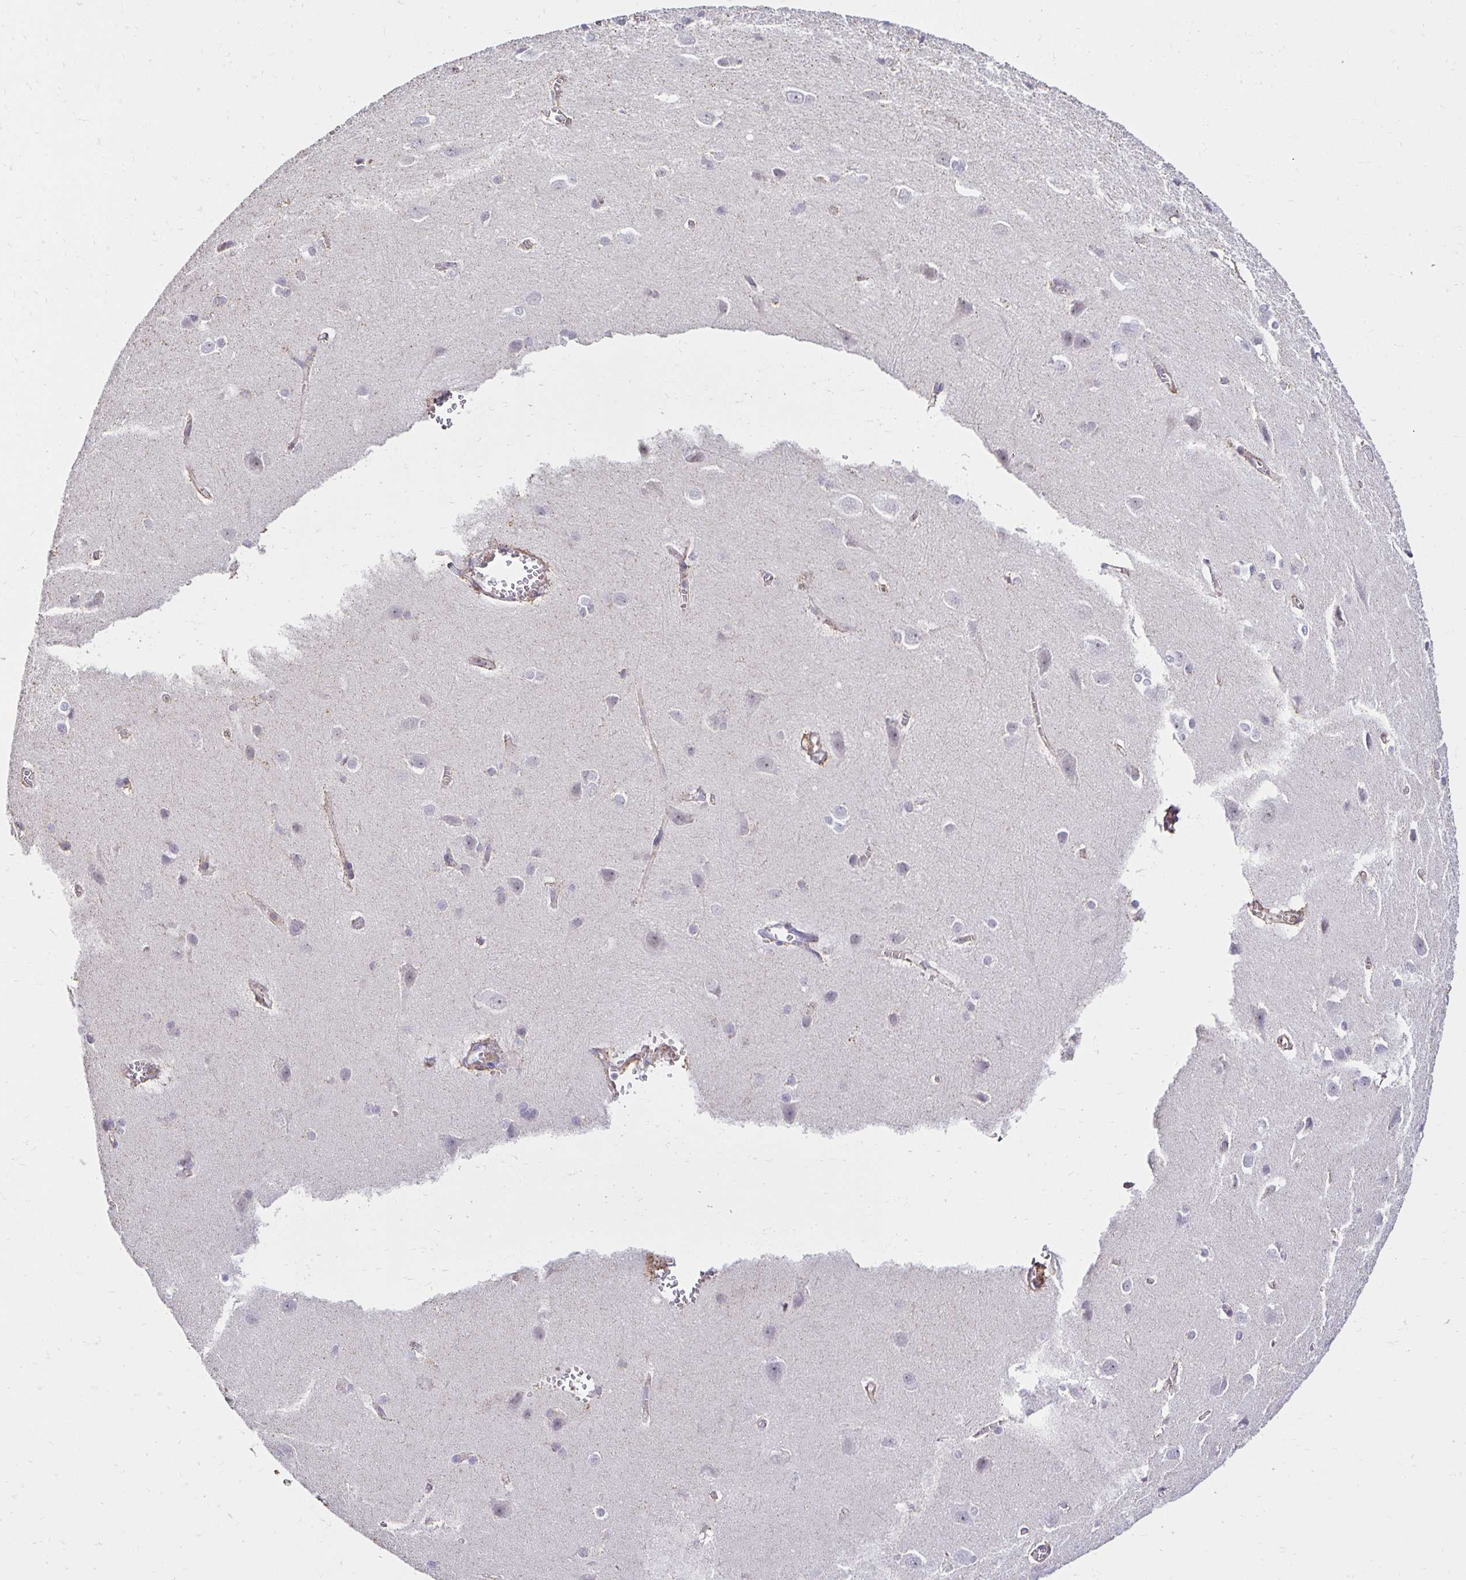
{"staining": {"intensity": "negative", "quantity": "none", "location": "none"}, "tissue": "cerebral cortex", "cell_type": "Endothelial cells", "image_type": "normal", "snomed": [{"axis": "morphology", "description": "Normal tissue, NOS"}, {"axis": "topography", "description": "Cerebral cortex"}], "caption": "Immunohistochemistry of normal human cerebral cortex displays no positivity in endothelial cells.", "gene": "PNPLA3", "patient": {"sex": "male", "age": 37}}